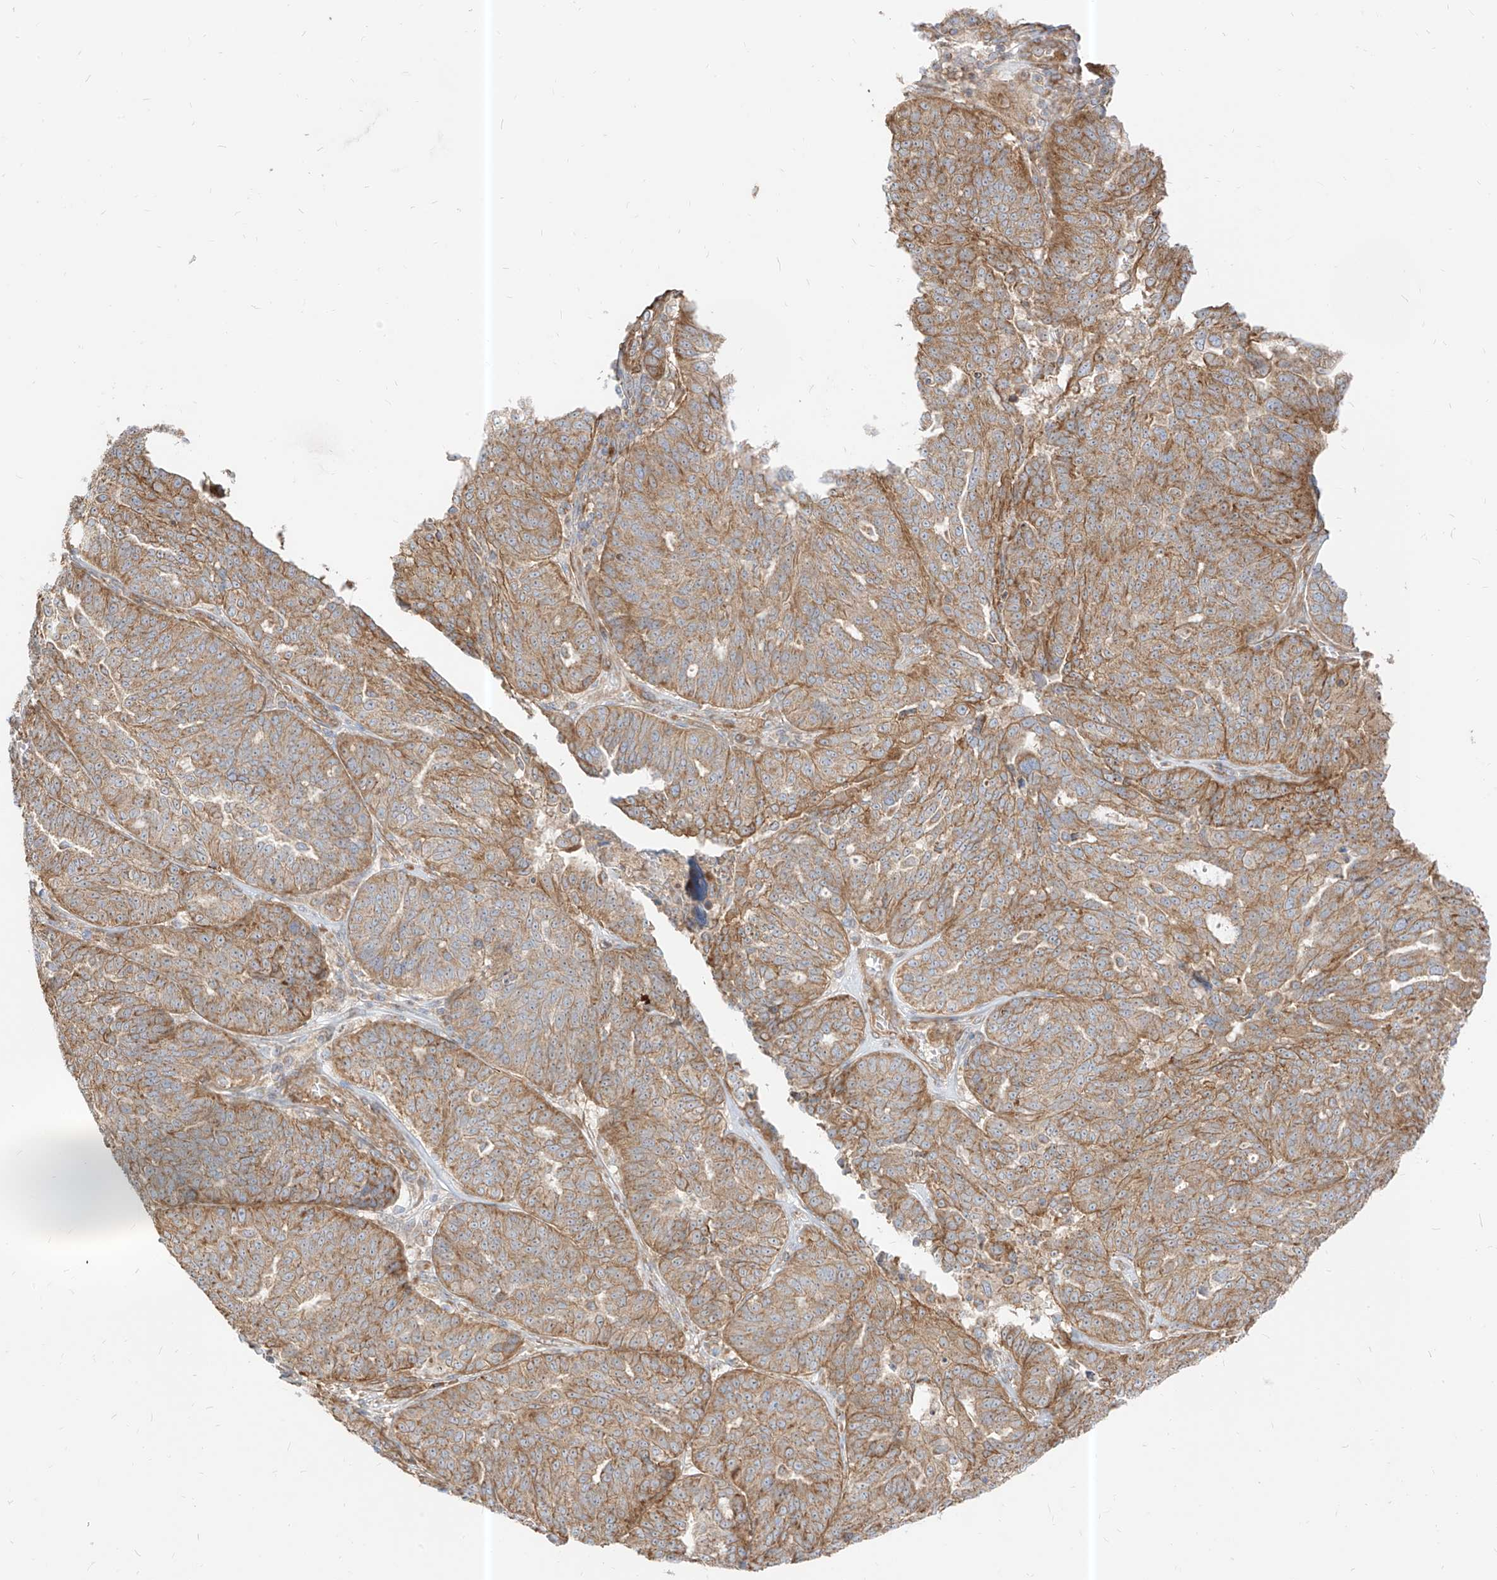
{"staining": {"intensity": "moderate", "quantity": ">75%", "location": "cytoplasmic/membranous"}, "tissue": "ovarian cancer", "cell_type": "Tumor cells", "image_type": "cancer", "snomed": [{"axis": "morphology", "description": "Cystadenocarcinoma, serous, NOS"}, {"axis": "topography", "description": "Ovary"}], "caption": "Immunohistochemical staining of serous cystadenocarcinoma (ovarian) displays medium levels of moderate cytoplasmic/membranous staining in about >75% of tumor cells.", "gene": "PLCL1", "patient": {"sex": "female", "age": 59}}